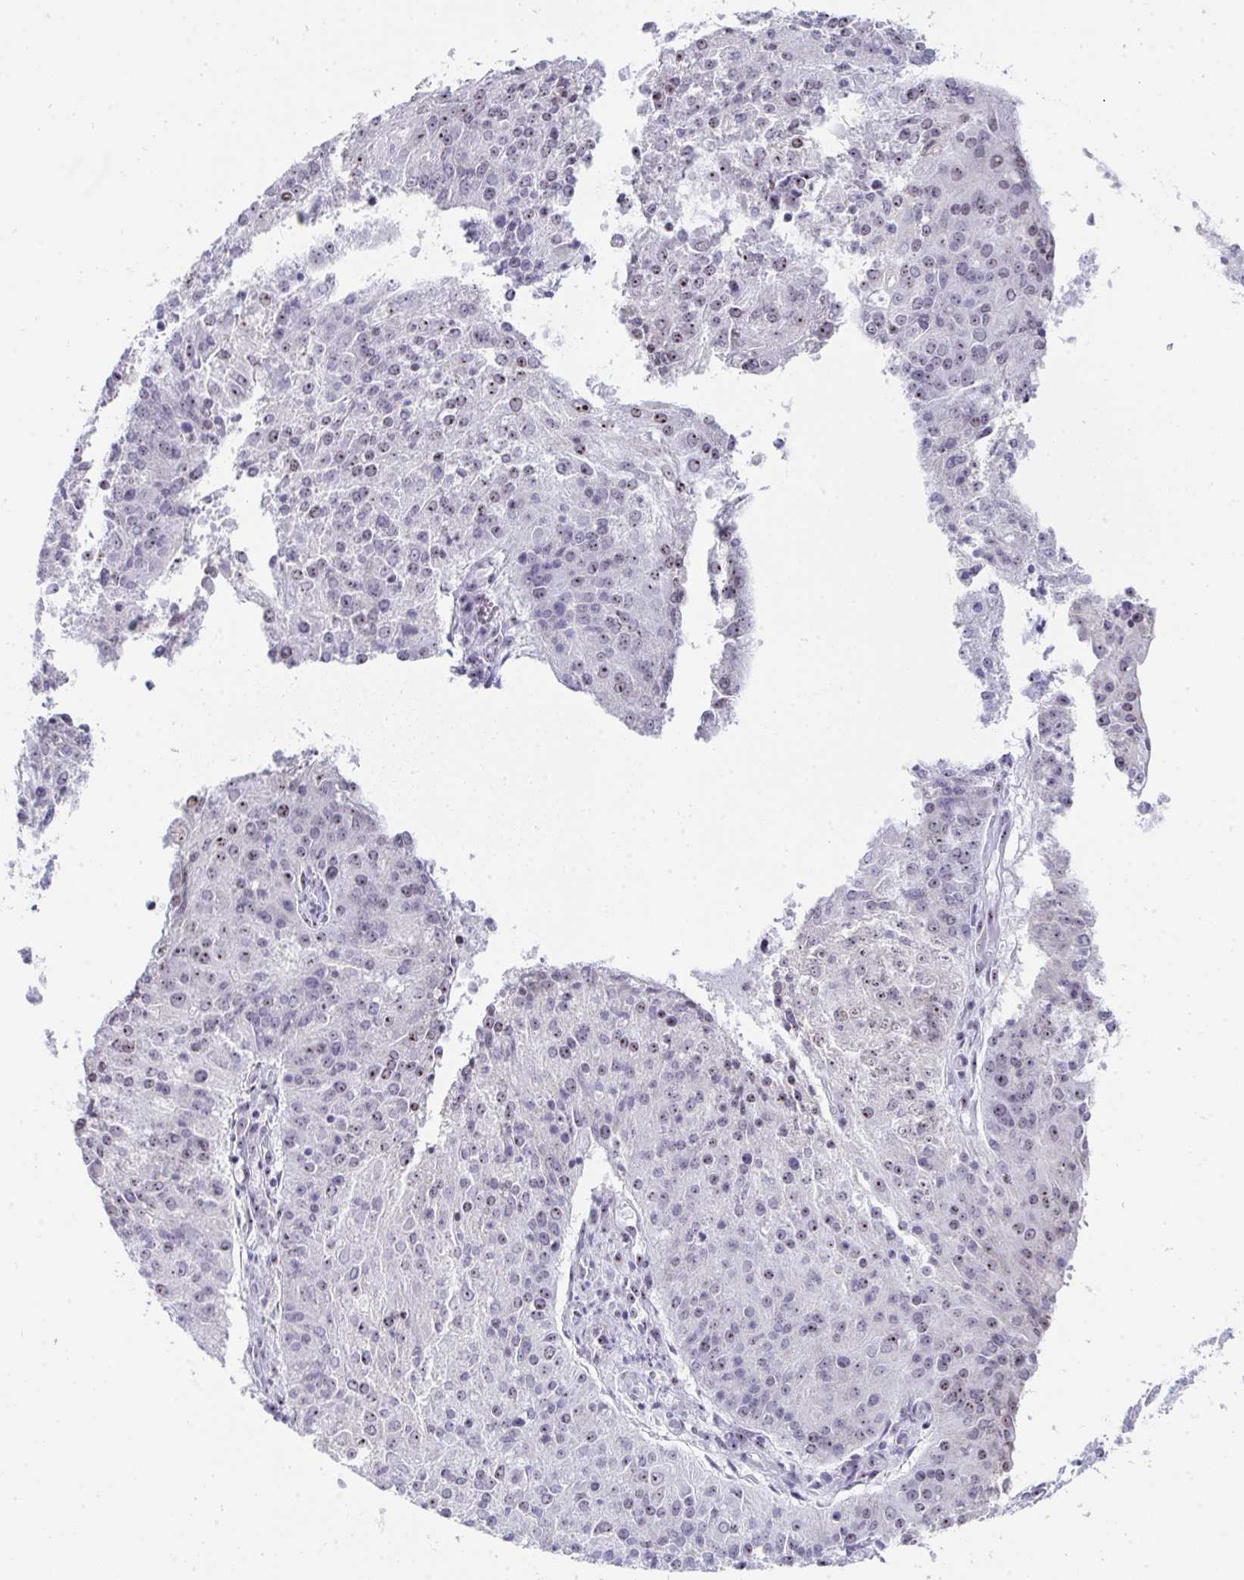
{"staining": {"intensity": "weak", "quantity": "25%-75%", "location": "nuclear"}, "tissue": "endometrial cancer", "cell_type": "Tumor cells", "image_type": "cancer", "snomed": [{"axis": "morphology", "description": "Adenocarcinoma, NOS"}, {"axis": "topography", "description": "Endometrium"}], "caption": "Protein expression analysis of human endometrial cancer (adenocarcinoma) reveals weak nuclear expression in about 25%-75% of tumor cells. (DAB IHC, brown staining for protein, blue staining for nuclei).", "gene": "NOP10", "patient": {"sex": "female", "age": 82}}